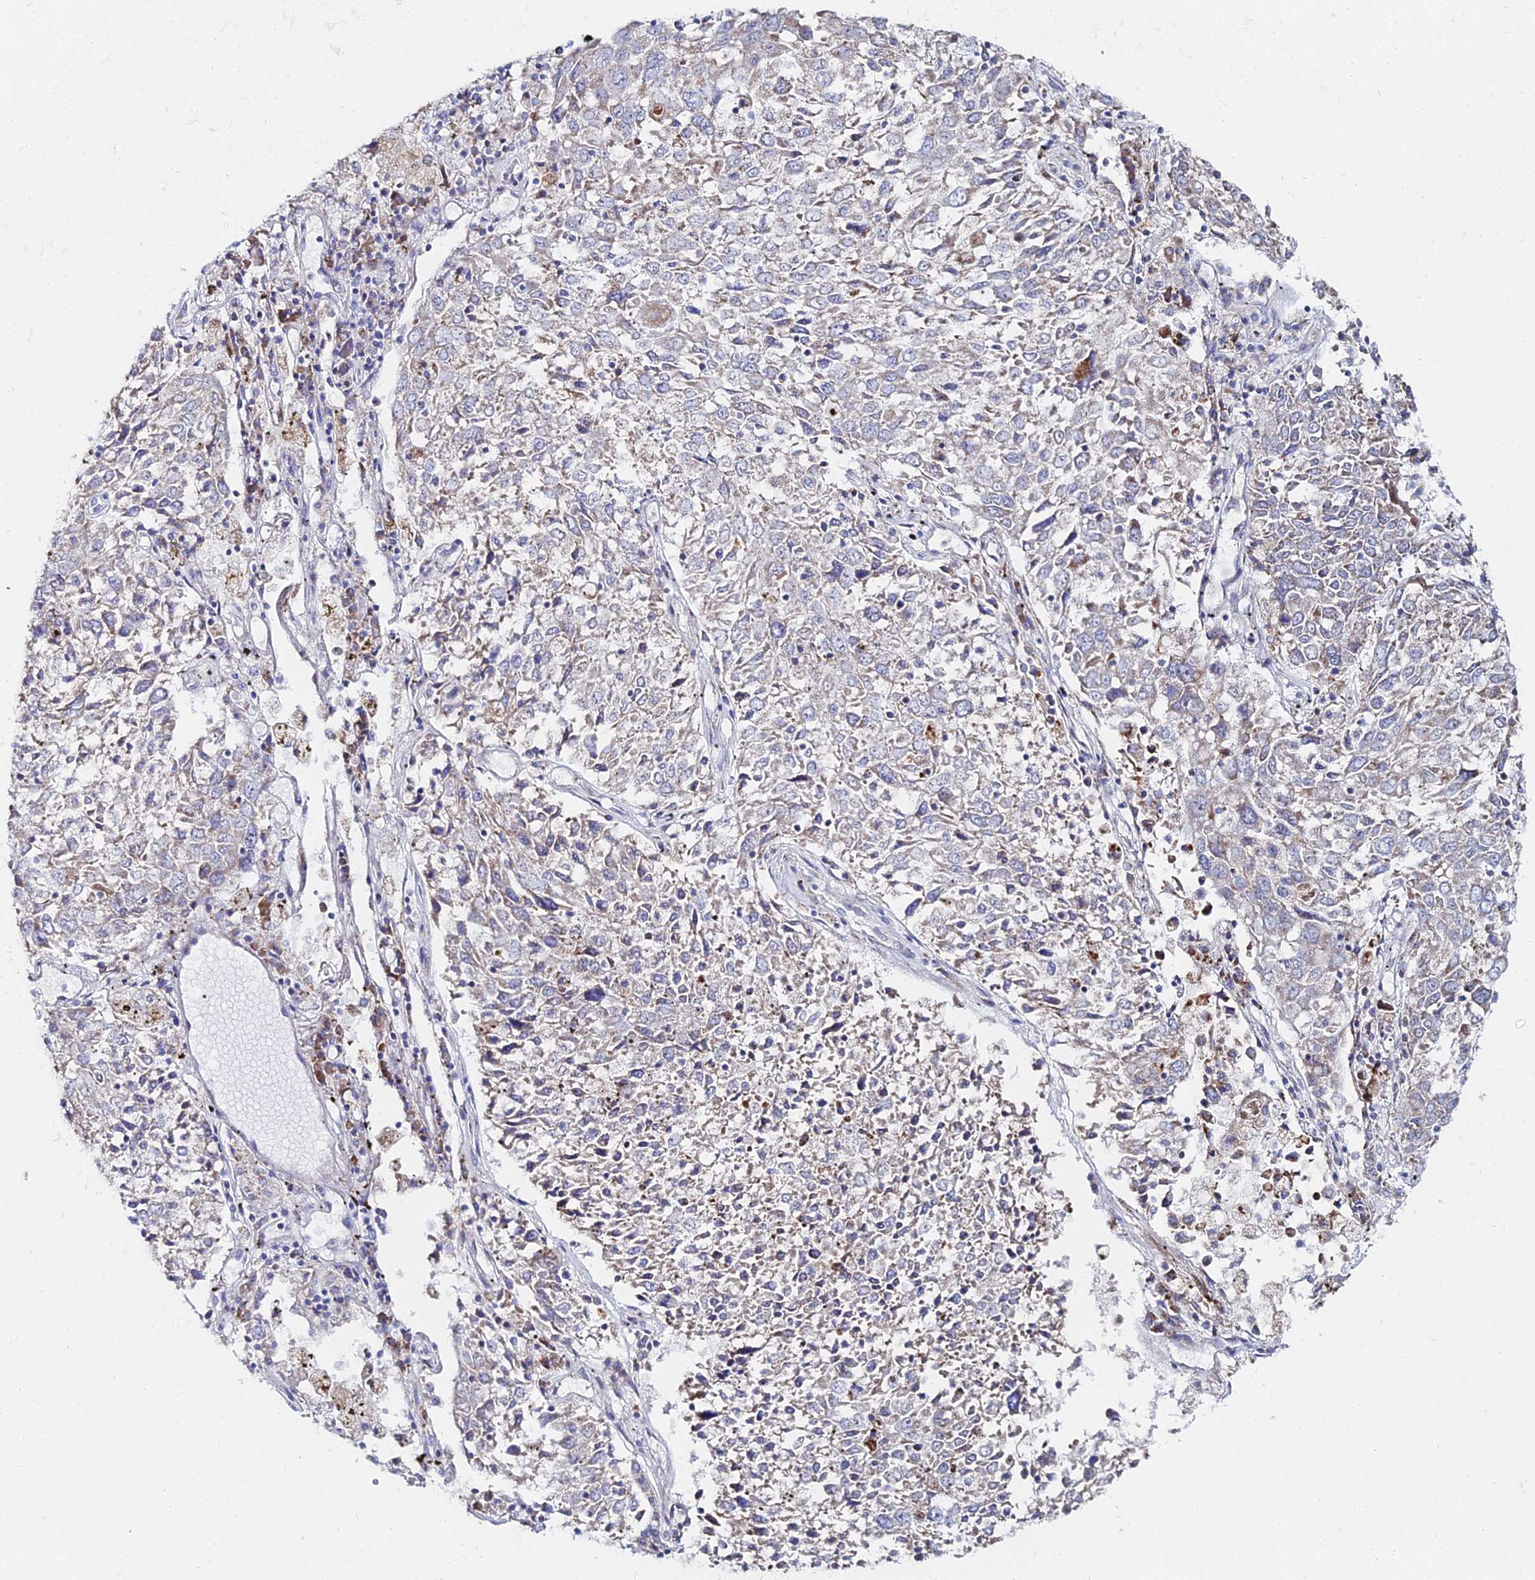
{"staining": {"intensity": "weak", "quantity": "25%-75%", "location": "cytoplasmic/membranous"}, "tissue": "lung cancer", "cell_type": "Tumor cells", "image_type": "cancer", "snomed": [{"axis": "morphology", "description": "Squamous cell carcinoma, NOS"}, {"axis": "topography", "description": "Lung"}], "caption": "Immunohistochemistry (IHC) of lung cancer demonstrates low levels of weak cytoplasmic/membranous staining in about 25%-75% of tumor cells. Immunohistochemistry (IHC) stains the protein of interest in brown and the nuclei are stained blue.", "gene": "MPC1", "patient": {"sex": "male", "age": 65}}